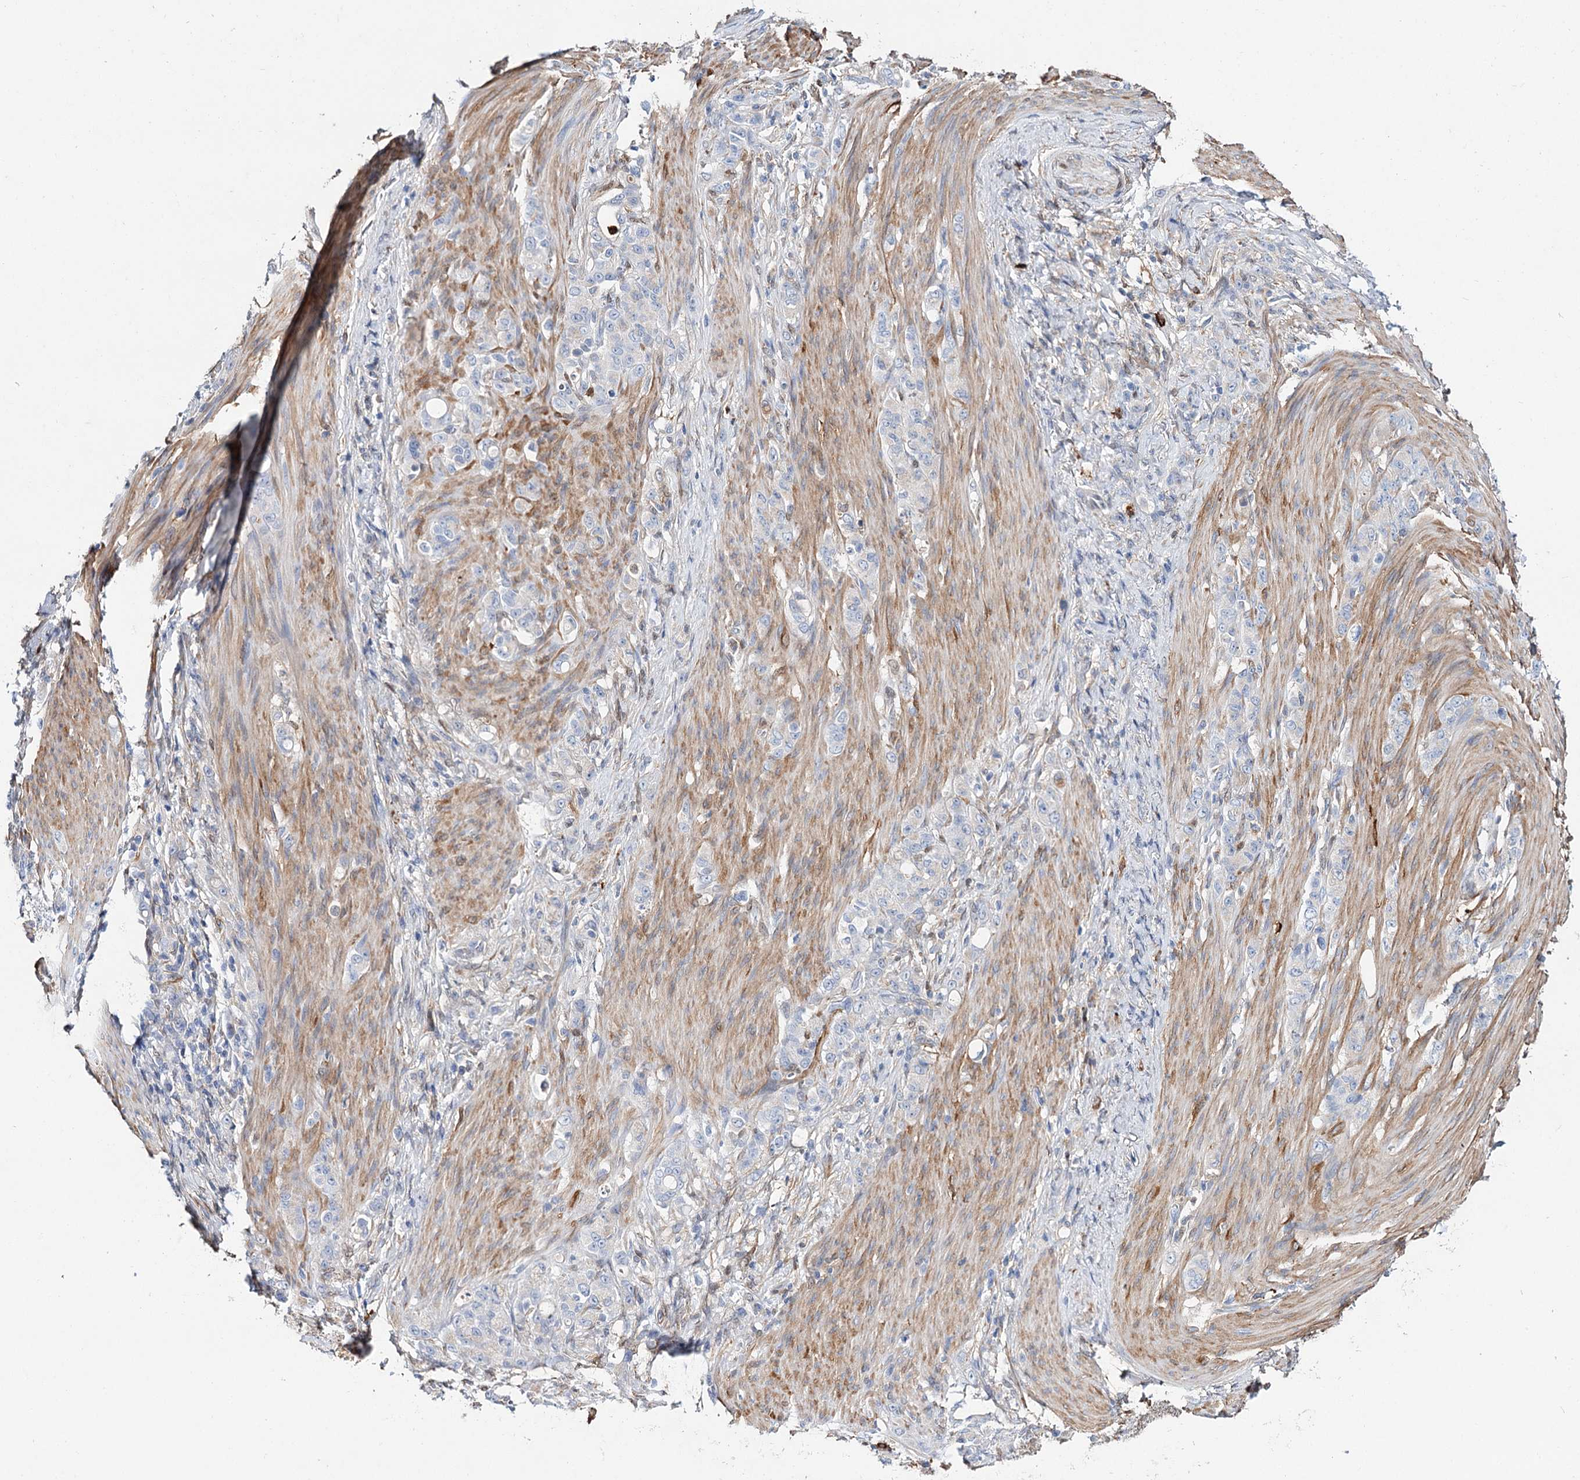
{"staining": {"intensity": "negative", "quantity": "none", "location": "none"}, "tissue": "stomach cancer", "cell_type": "Tumor cells", "image_type": "cancer", "snomed": [{"axis": "morphology", "description": "Adenocarcinoma, NOS"}, {"axis": "topography", "description": "Stomach"}], "caption": "Protein analysis of stomach cancer demonstrates no significant expression in tumor cells.", "gene": "CFAP46", "patient": {"sex": "female", "age": 79}}